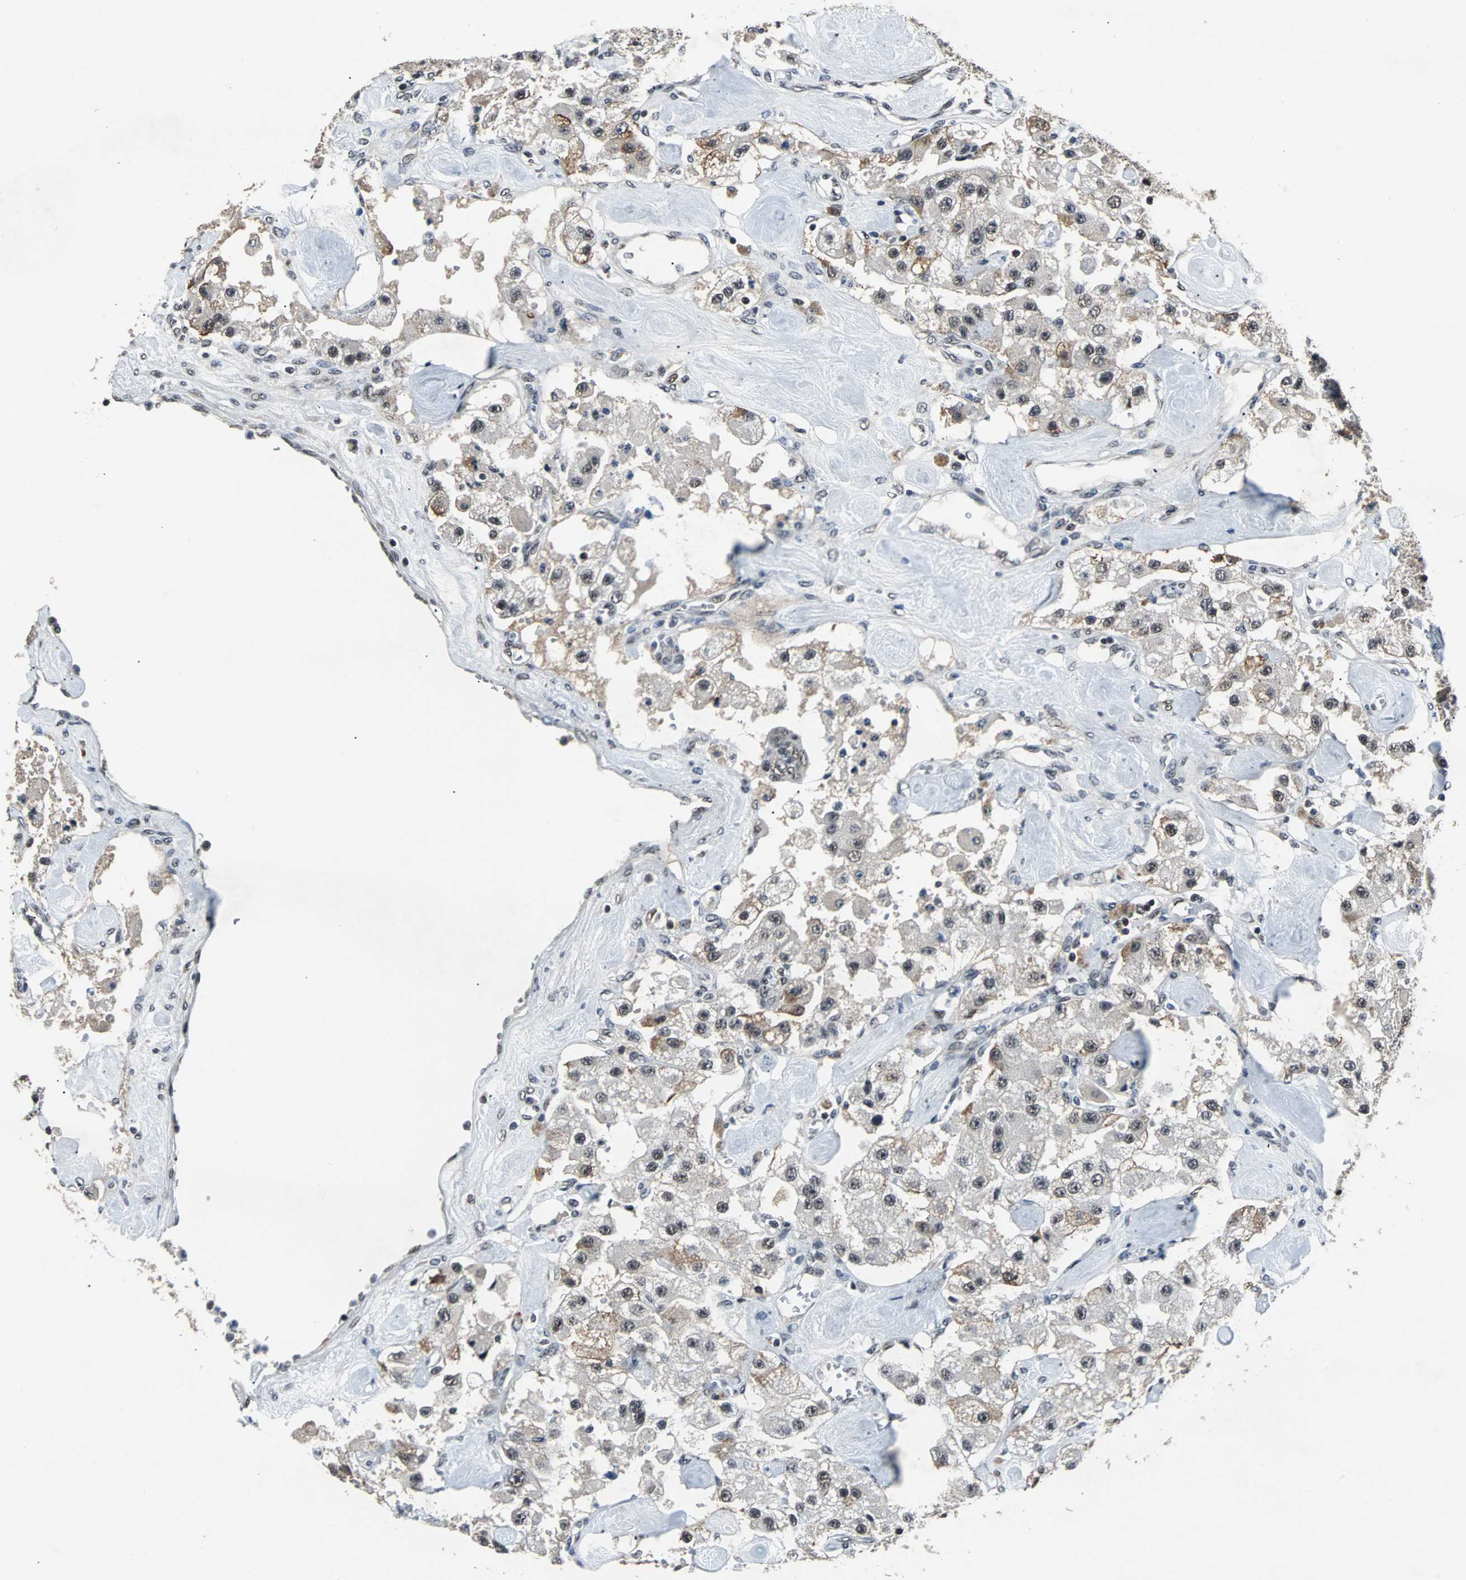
{"staining": {"intensity": "weak", "quantity": "<25%", "location": "cytoplasmic/membranous,nuclear"}, "tissue": "carcinoid", "cell_type": "Tumor cells", "image_type": "cancer", "snomed": [{"axis": "morphology", "description": "Carcinoid, malignant, NOS"}, {"axis": "topography", "description": "Pancreas"}], "caption": "Immunohistochemistry (IHC) of carcinoid exhibits no staining in tumor cells.", "gene": "USP28", "patient": {"sex": "male", "age": 41}}